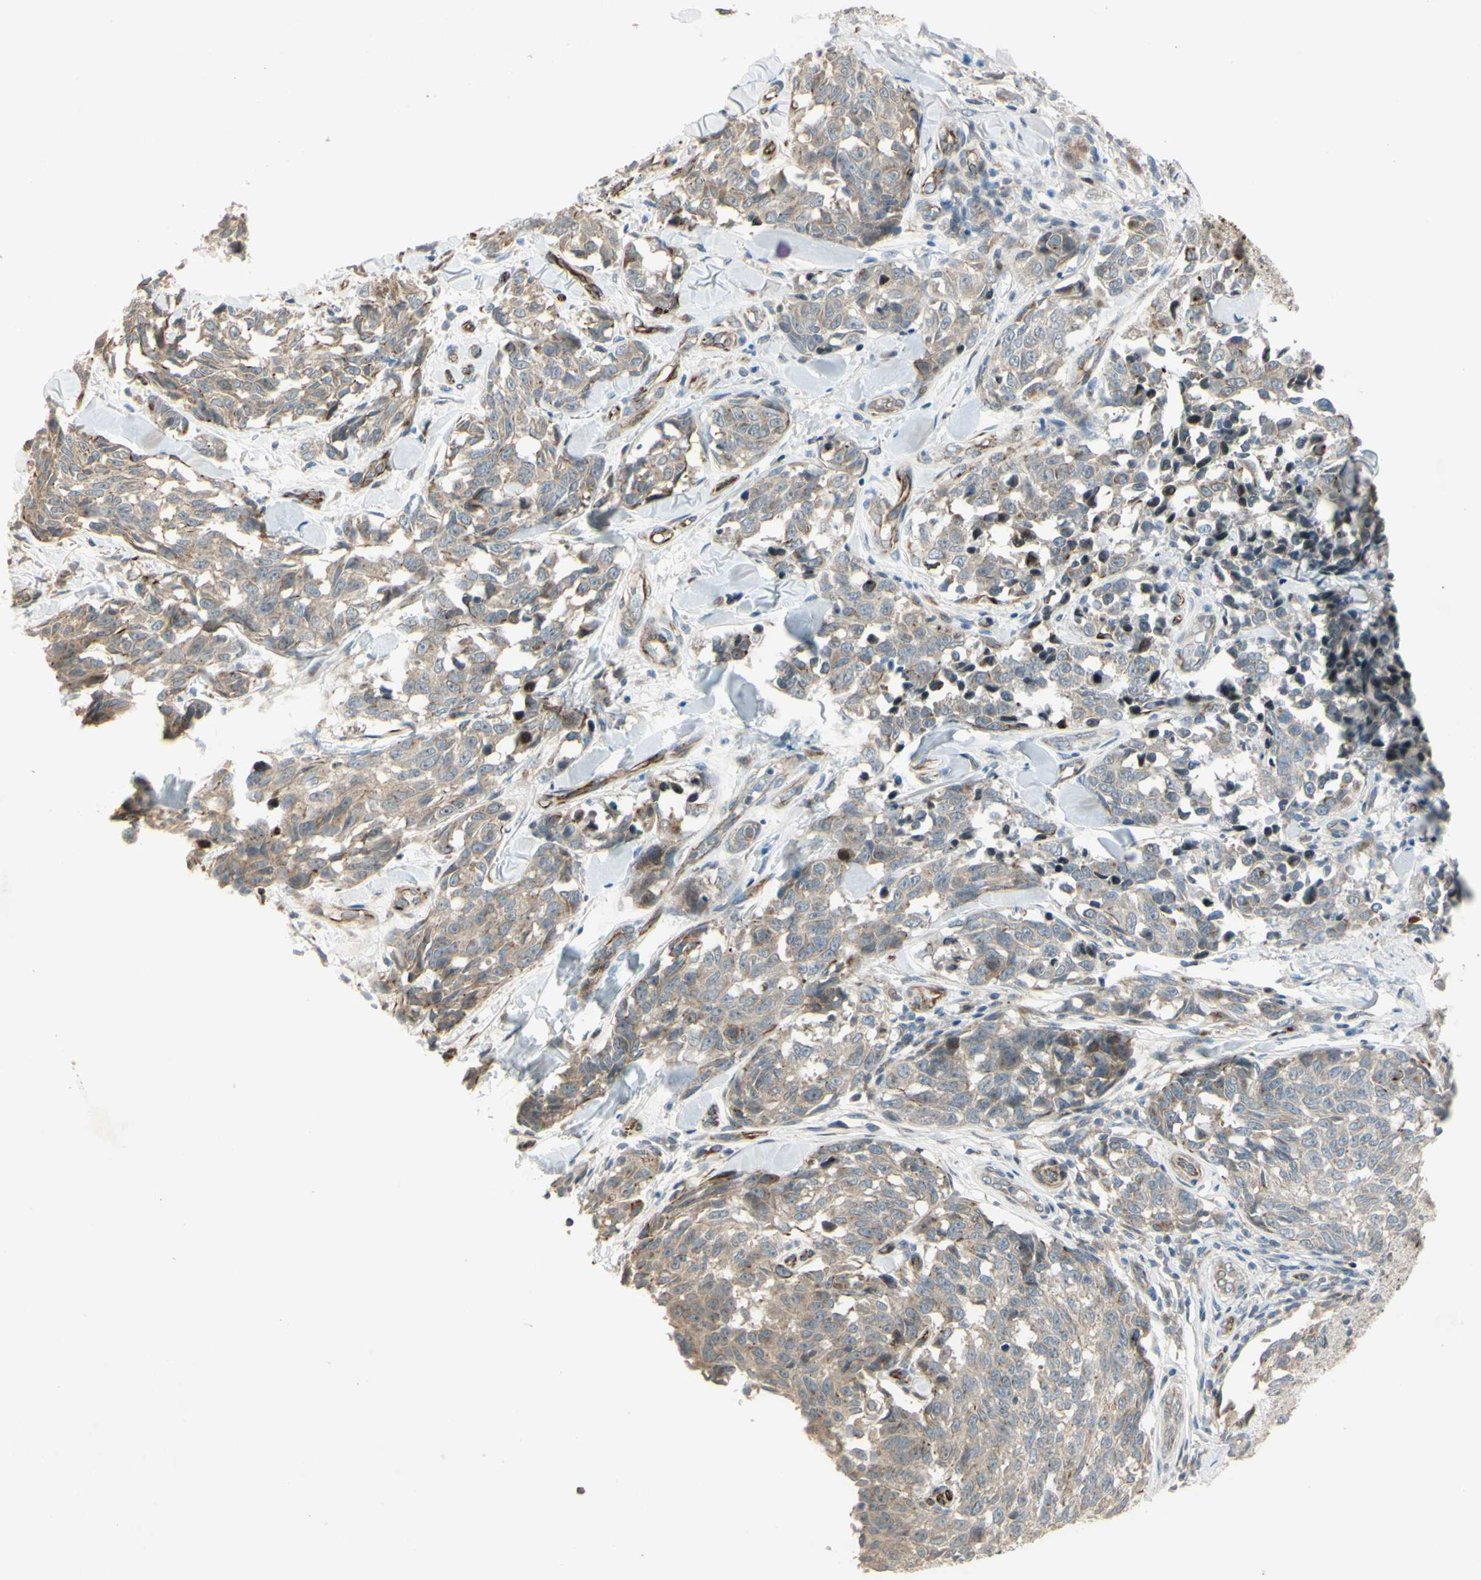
{"staining": {"intensity": "weak", "quantity": "25%-75%", "location": "cytoplasmic/membranous"}, "tissue": "melanoma", "cell_type": "Tumor cells", "image_type": "cancer", "snomed": [{"axis": "morphology", "description": "Malignant melanoma, NOS"}, {"axis": "topography", "description": "Skin"}], "caption": "Immunohistochemistry micrograph of malignant melanoma stained for a protein (brown), which displays low levels of weak cytoplasmic/membranous expression in approximately 25%-75% of tumor cells.", "gene": "NDFIP1", "patient": {"sex": "female", "age": 64}}